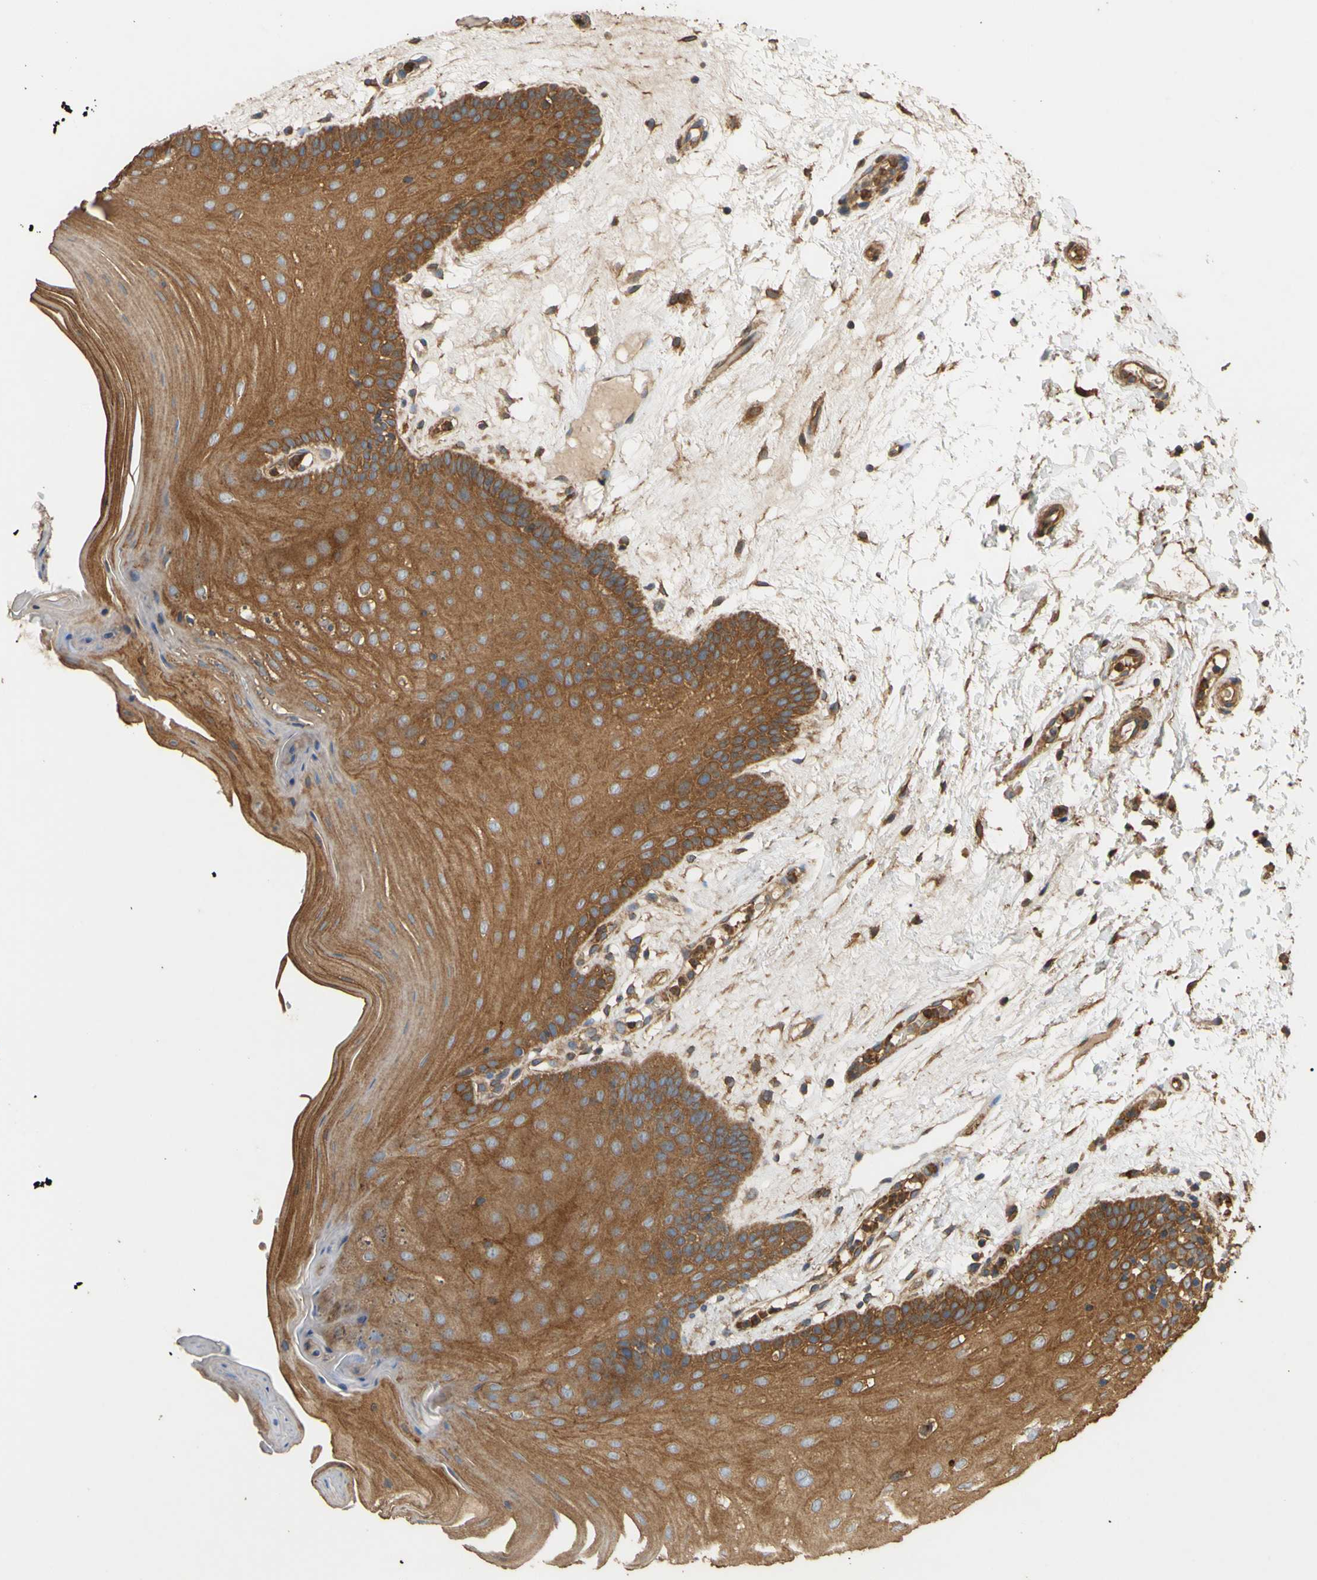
{"staining": {"intensity": "strong", "quantity": ">75%", "location": "cytoplasmic/membranous"}, "tissue": "oral mucosa", "cell_type": "Squamous epithelial cells", "image_type": "normal", "snomed": [{"axis": "morphology", "description": "Normal tissue, NOS"}, {"axis": "morphology", "description": "Squamous cell carcinoma, NOS"}, {"axis": "topography", "description": "Skeletal muscle"}, {"axis": "topography", "description": "Oral tissue"}, {"axis": "topography", "description": "Head-Neck"}], "caption": "The photomicrograph exhibits staining of normal oral mucosa, revealing strong cytoplasmic/membranous protein positivity (brown color) within squamous epithelial cells. (brown staining indicates protein expression, while blue staining denotes nuclei).", "gene": "CTTN", "patient": {"sex": "male", "age": 71}}